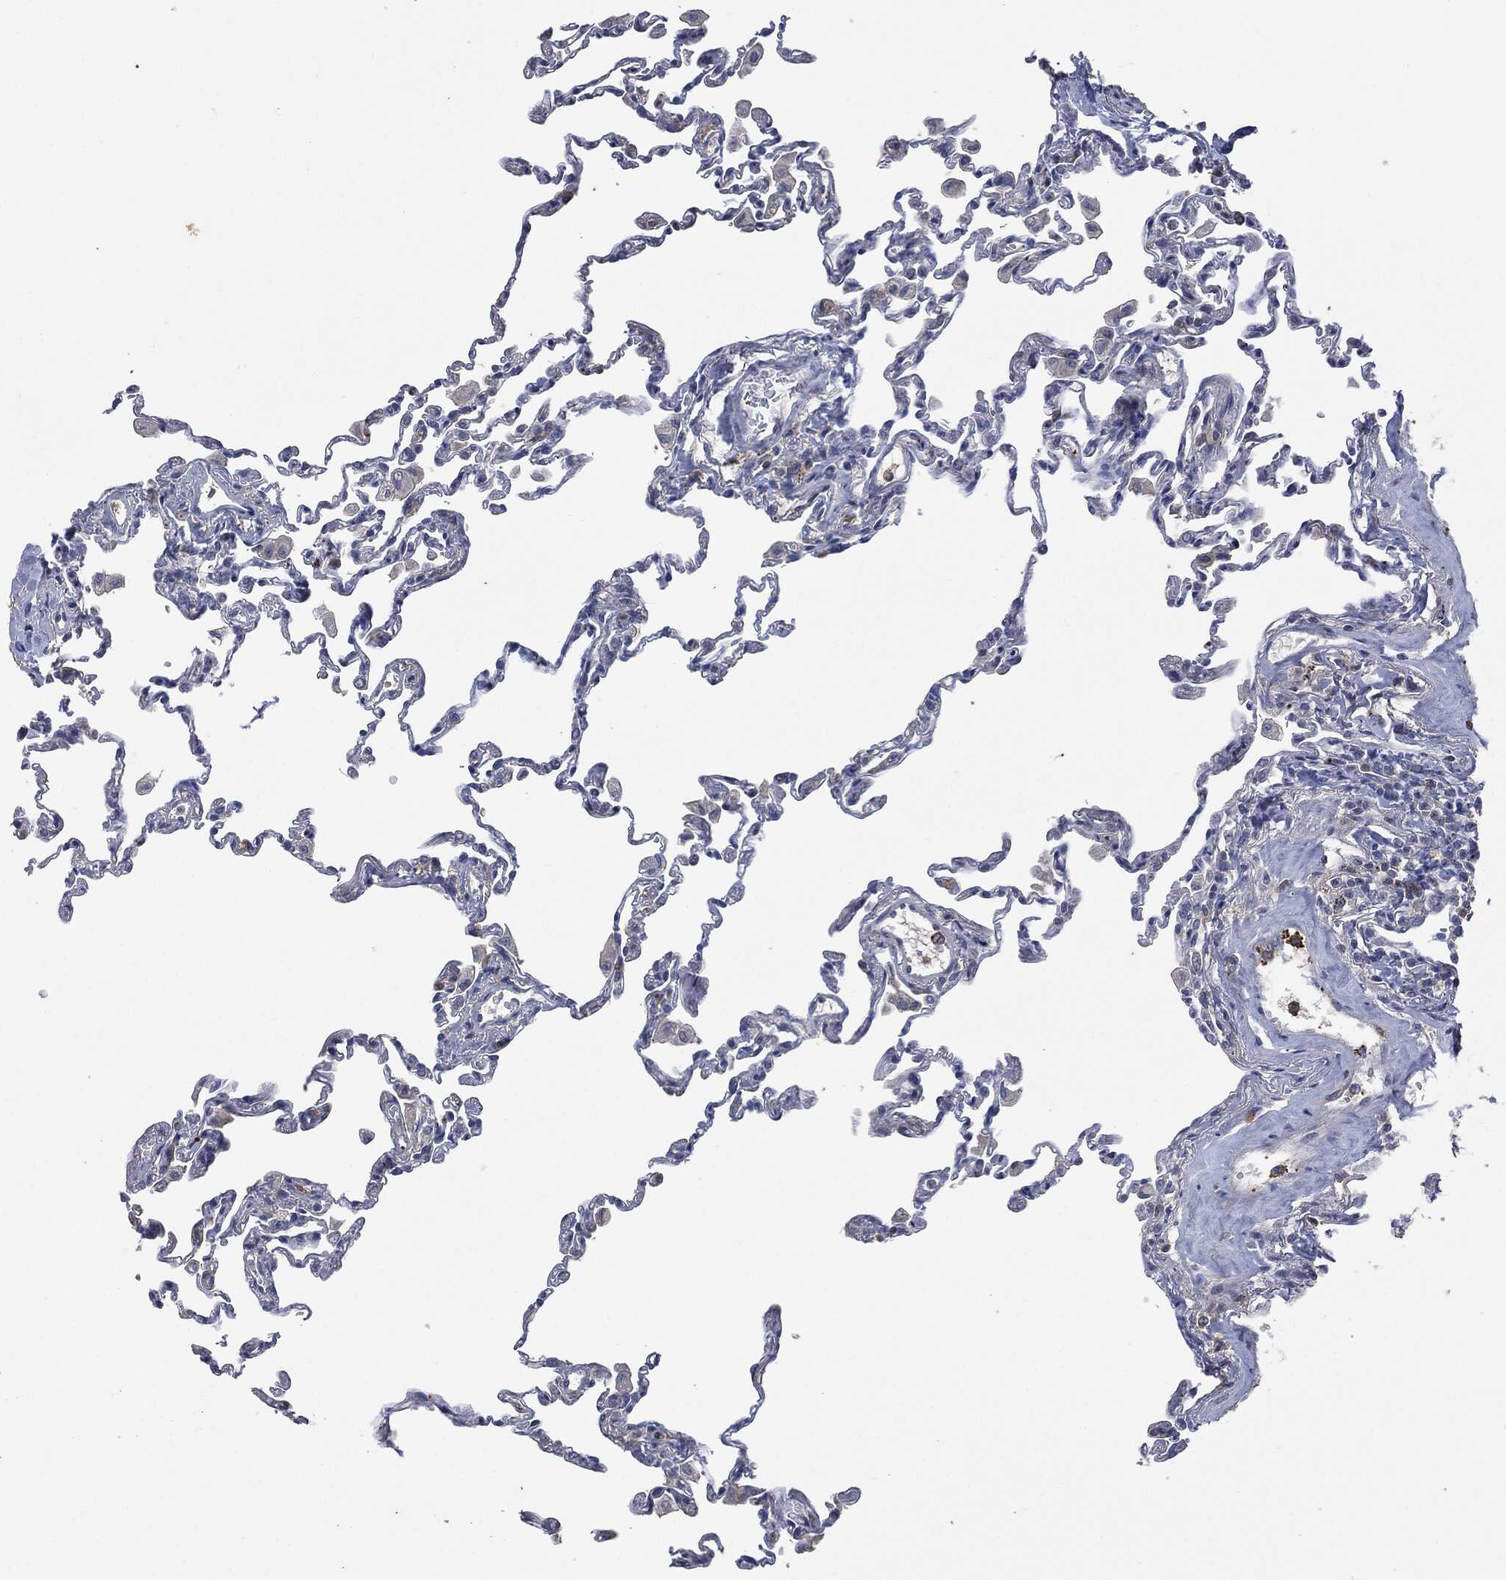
{"staining": {"intensity": "negative", "quantity": "none", "location": "none"}, "tissue": "lung", "cell_type": "Alveolar cells", "image_type": "normal", "snomed": [{"axis": "morphology", "description": "Normal tissue, NOS"}, {"axis": "topography", "description": "Lung"}], "caption": "High power microscopy photomicrograph of an immunohistochemistry micrograph of unremarkable lung, revealing no significant positivity in alveolar cells. (Brightfield microscopy of DAB (3,3'-diaminobenzidine) immunohistochemistry (IHC) at high magnification).", "gene": "CD33", "patient": {"sex": "female", "age": 57}}